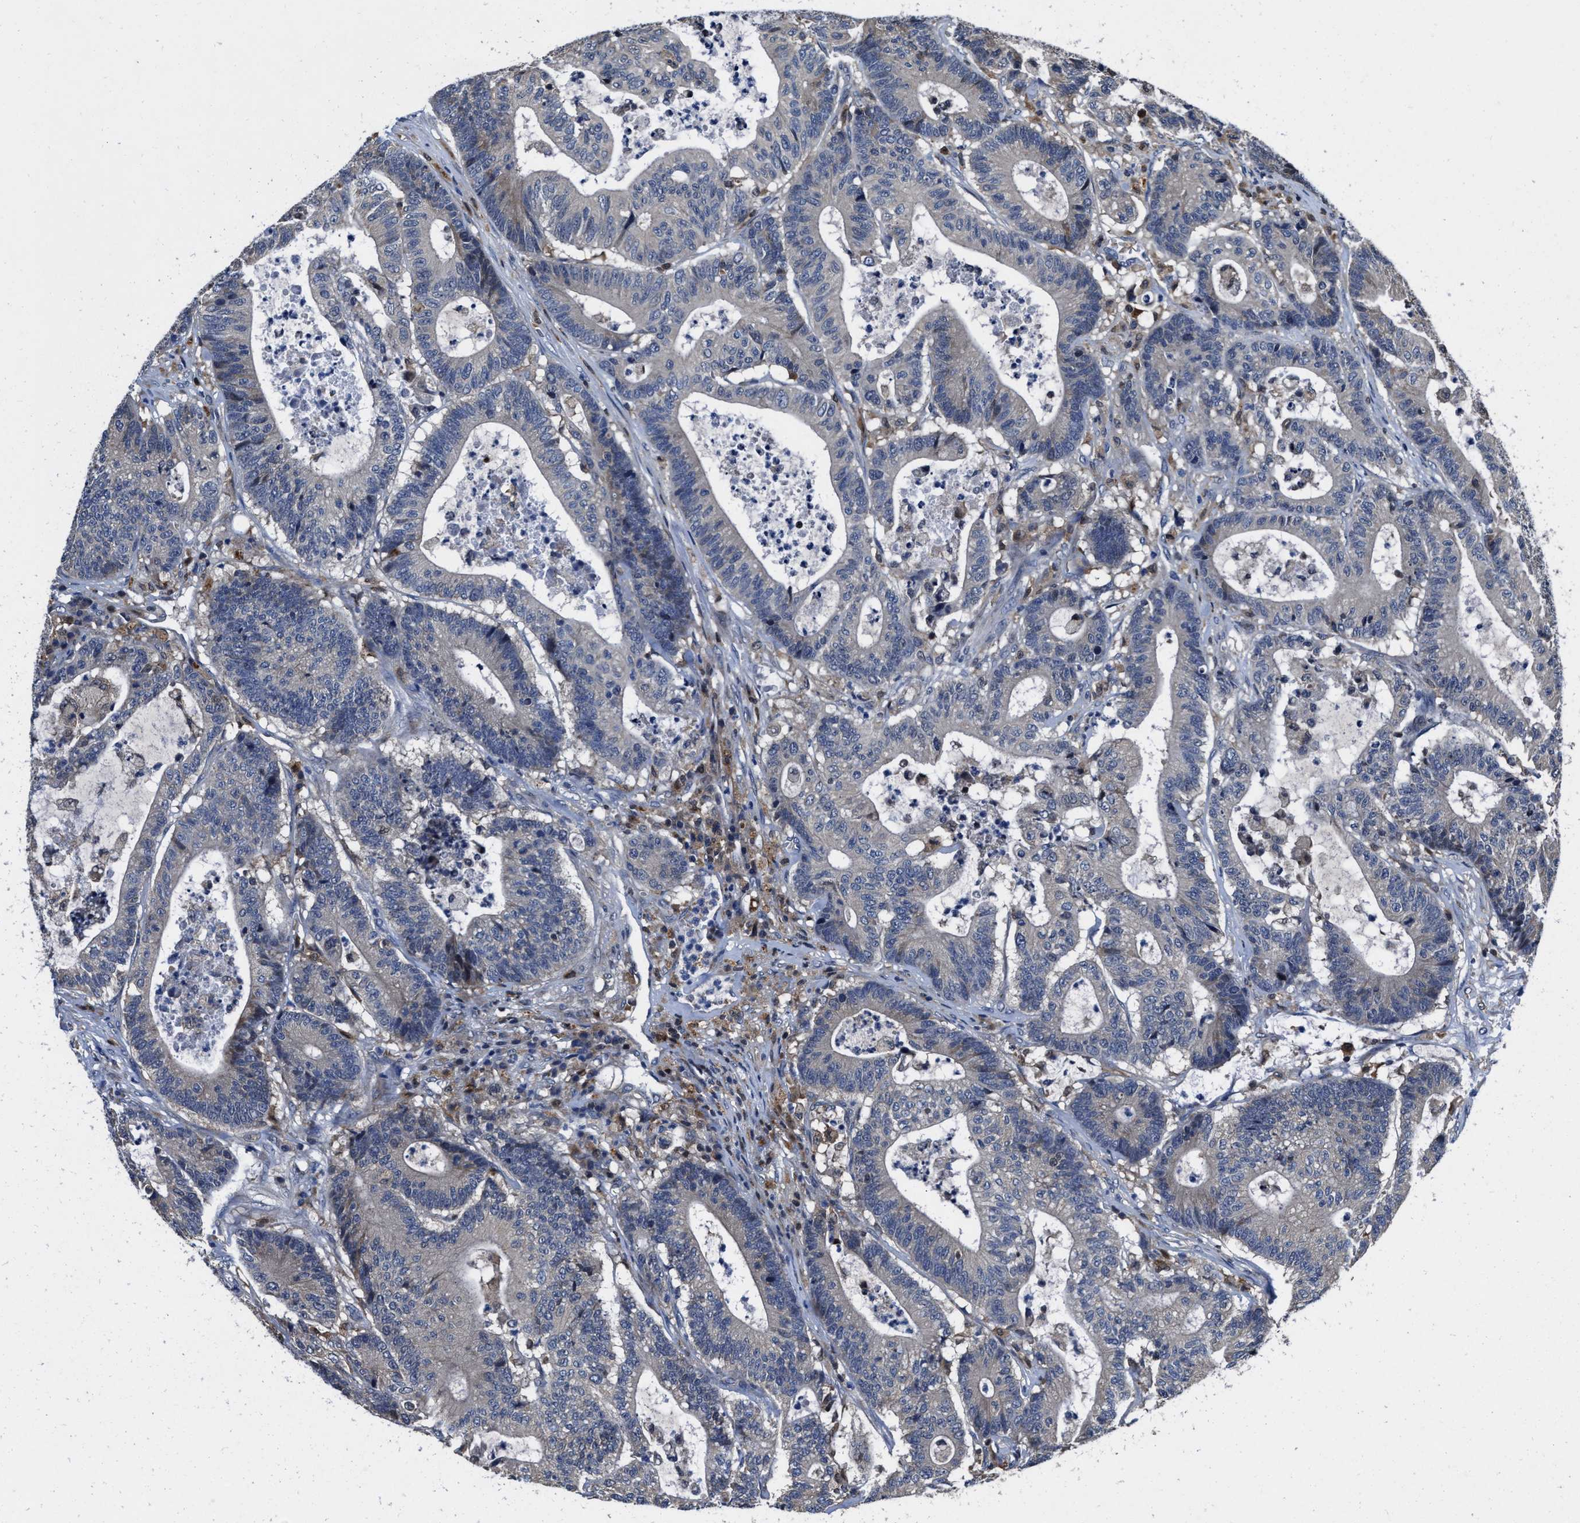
{"staining": {"intensity": "negative", "quantity": "none", "location": "none"}, "tissue": "colorectal cancer", "cell_type": "Tumor cells", "image_type": "cancer", "snomed": [{"axis": "morphology", "description": "Adenocarcinoma, NOS"}, {"axis": "topography", "description": "Colon"}], "caption": "Immunohistochemistry (IHC) of human adenocarcinoma (colorectal) reveals no positivity in tumor cells.", "gene": "RGS10", "patient": {"sex": "female", "age": 84}}